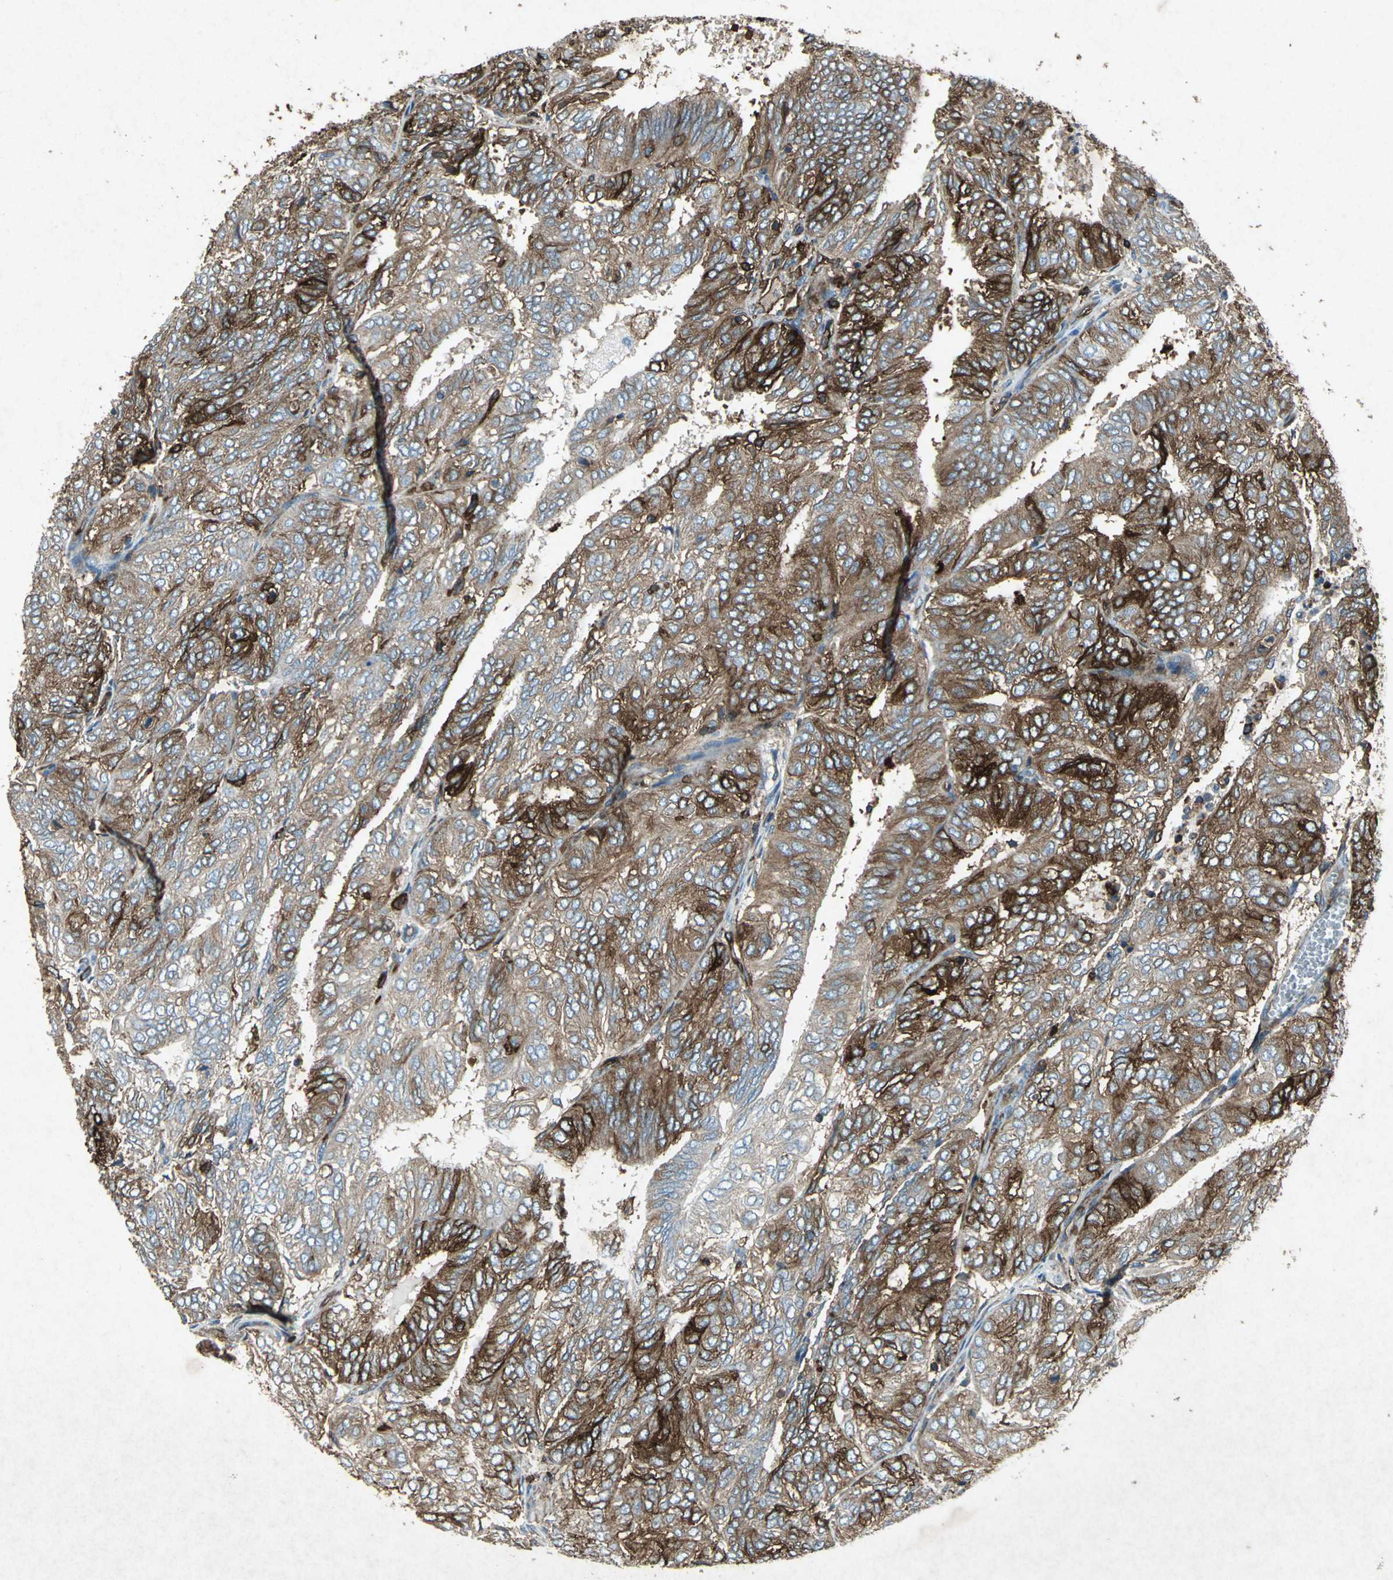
{"staining": {"intensity": "strong", "quantity": "25%-75%", "location": "cytoplasmic/membranous"}, "tissue": "endometrial cancer", "cell_type": "Tumor cells", "image_type": "cancer", "snomed": [{"axis": "morphology", "description": "Adenocarcinoma, NOS"}, {"axis": "topography", "description": "Uterus"}], "caption": "DAB (3,3'-diaminobenzidine) immunohistochemical staining of human endometrial cancer (adenocarcinoma) exhibits strong cytoplasmic/membranous protein expression in approximately 25%-75% of tumor cells.", "gene": "CCR6", "patient": {"sex": "female", "age": 60}}